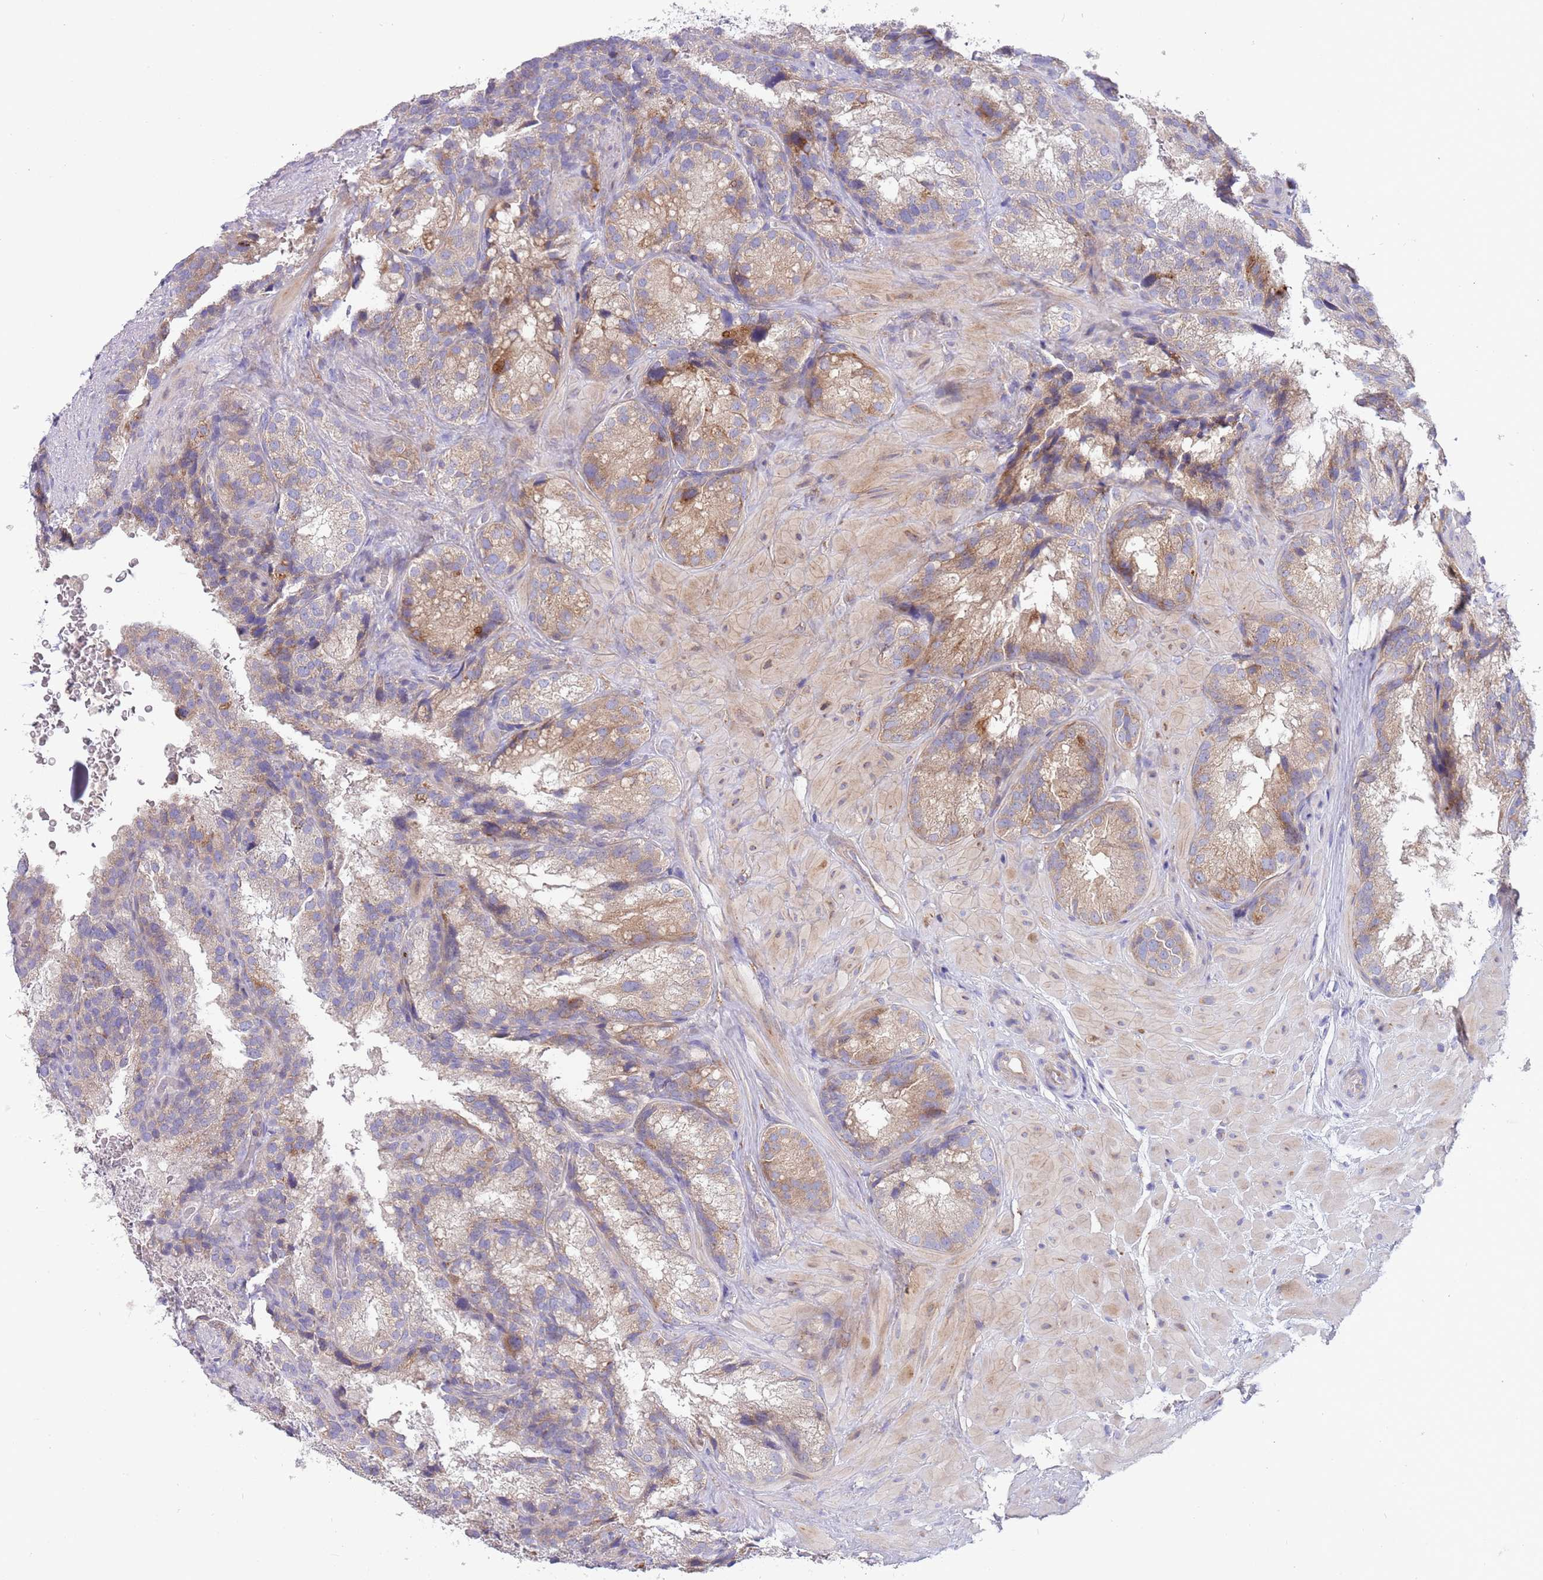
{"staining": {"intensity": "weak", "quantity": "25%-75%", "location": "cytoplasmic/membranous"}, "tissue": "seminal vesicle", "cell_type": "Glandular cells", "image_type": "normal", "snomed": [{"axis": "morphology", "description": "Normal tissue, NOS"}, {"axis": "topography", "description": "Seminal veicle"}], "caption": "A low amount of weak cytoplasmic/membranous expression is present in approximately 25%-75% of glandular cells in unremarkable seminal vesicle. (brown staining indicates protein expression, while blue staining denotes nuclei).", "gene": "ARMCX6", "patient": {"sex": "male", "age": 58}}